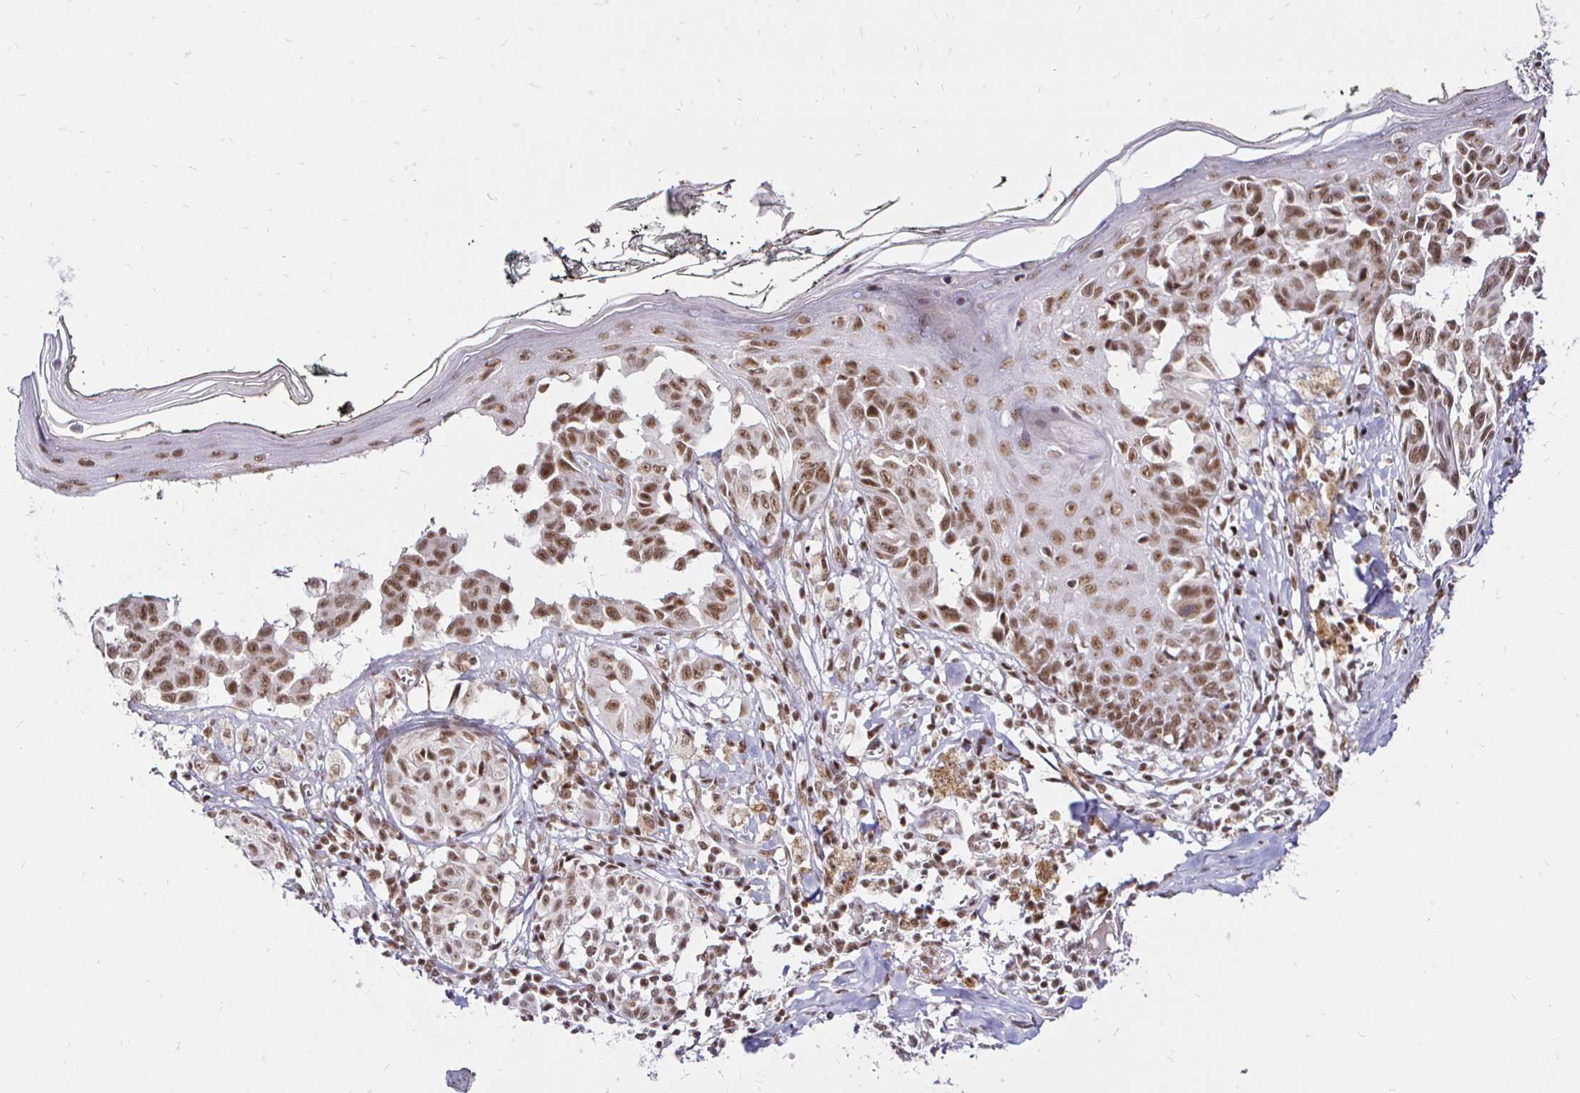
{"staining": {"intensity": "moderate", "quantity": ">75%", "location": "nuclear"}, "tissue": "melanoma", "cell_type": "Tumor cells", "image_type": "cancer", "snomed": [{"axis": "morphology", "description": "Malignant melanoma, NOS"}, {"axis": "topography", "description": "Skin"}], "caption": "Protein analysis of melanoma tissue demonstrates moderate nuclear positivity in approximately >75% of tumor cells.", "gene": "SIN3A", "patient": {"sex": "female", "age": 43}}